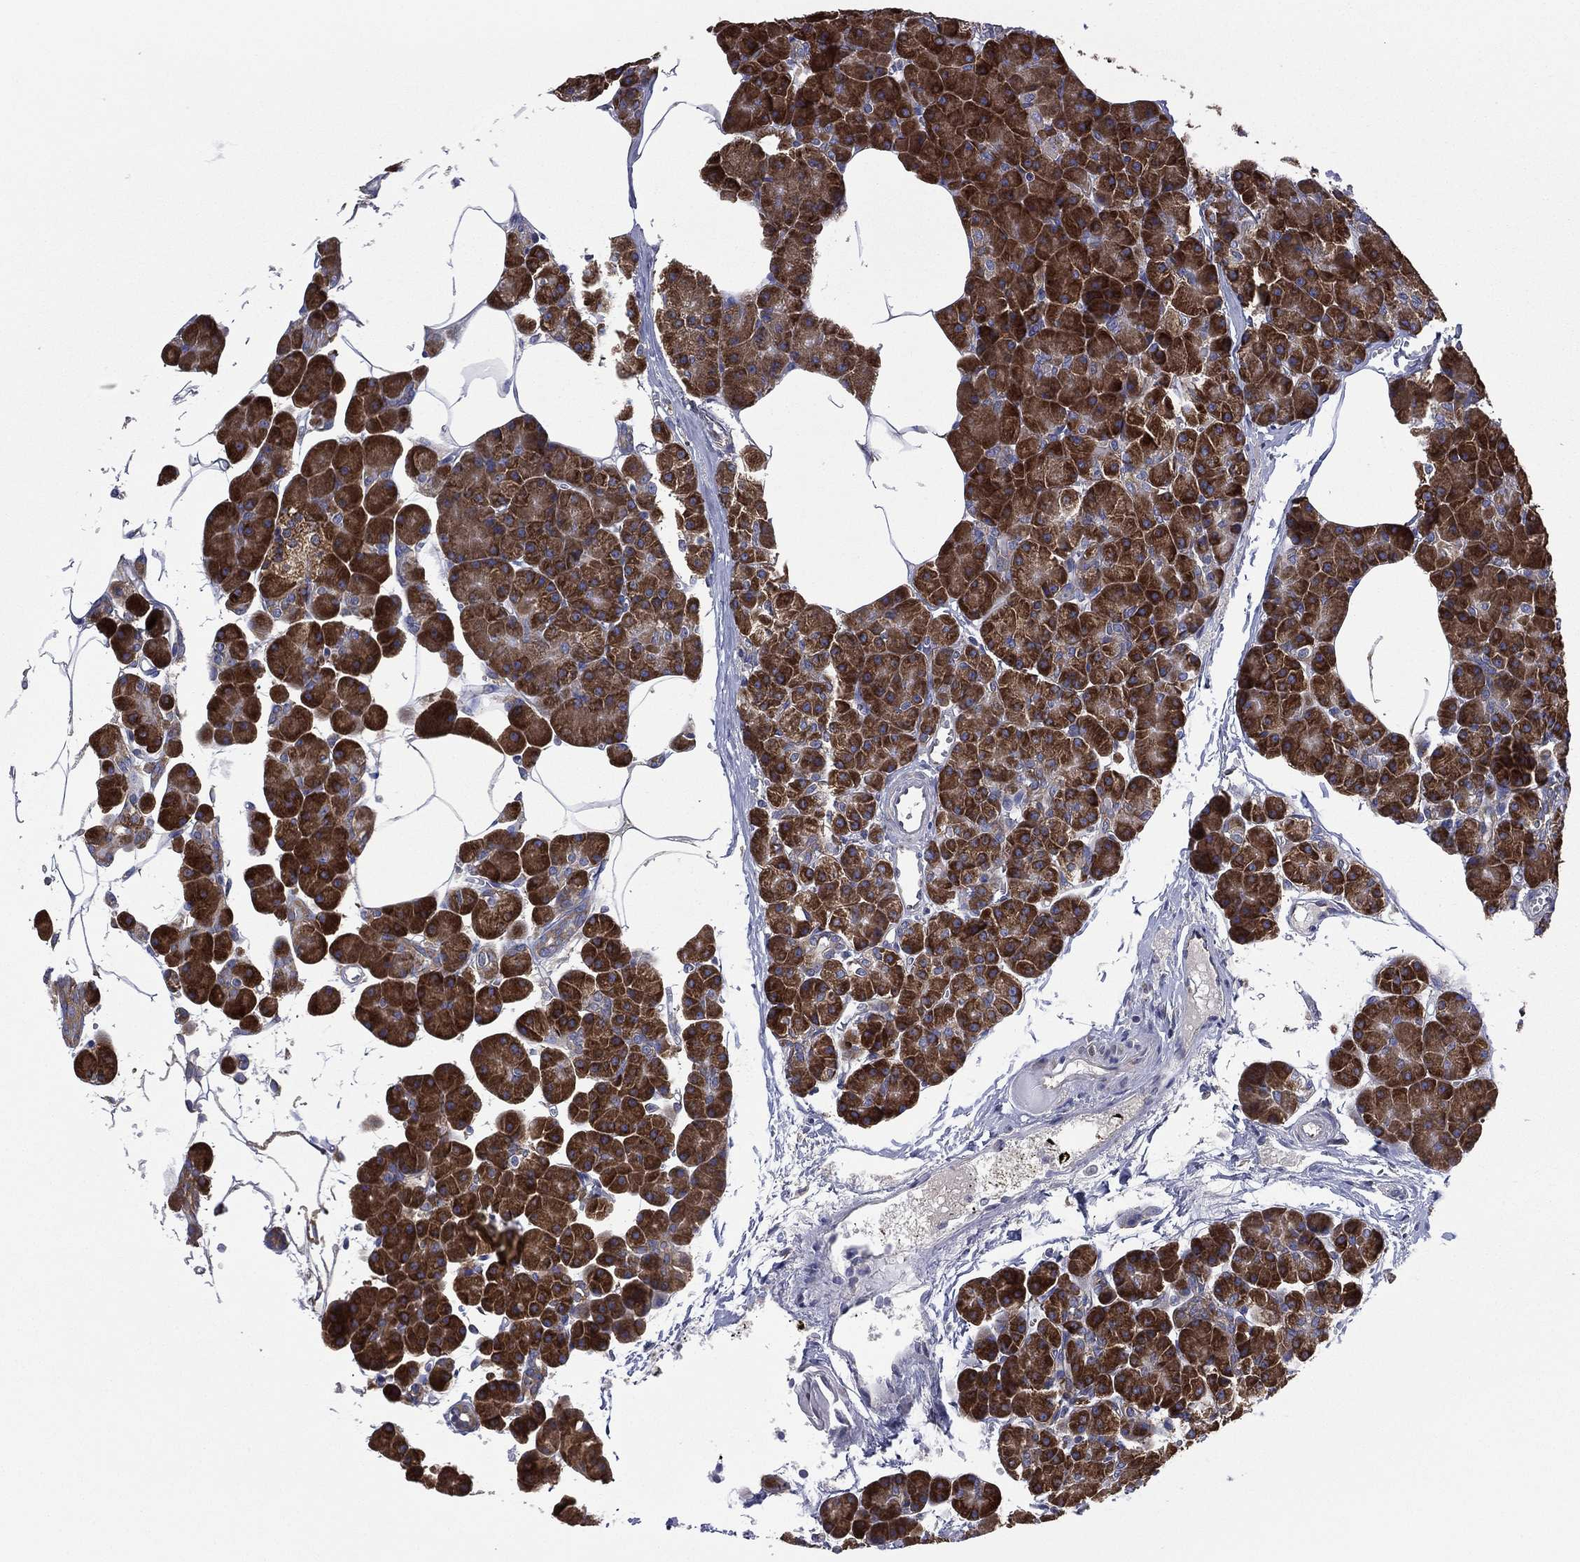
{"staining": {"intensity": "strong", "quantity": ">75%", "location": "cytoplasmic/membranous"}, "tissue": "pancreas", "cell_type": "Exocrine glandular cells", "image_type": "normal", "snomed": [{"axis": "morphology", "description": "Normal tissue, NOS"}, {"axis": "topography", "description": "Pancreas"}], "caption": "This image exhibits immunohistochemistry staining of benign pancreas, with high strong cytoplasmic/membranous expression in approximately >75% of exocrine glandular cells.", "gene": "FARSA", "patient": {"sex": "female", "age": 45}}